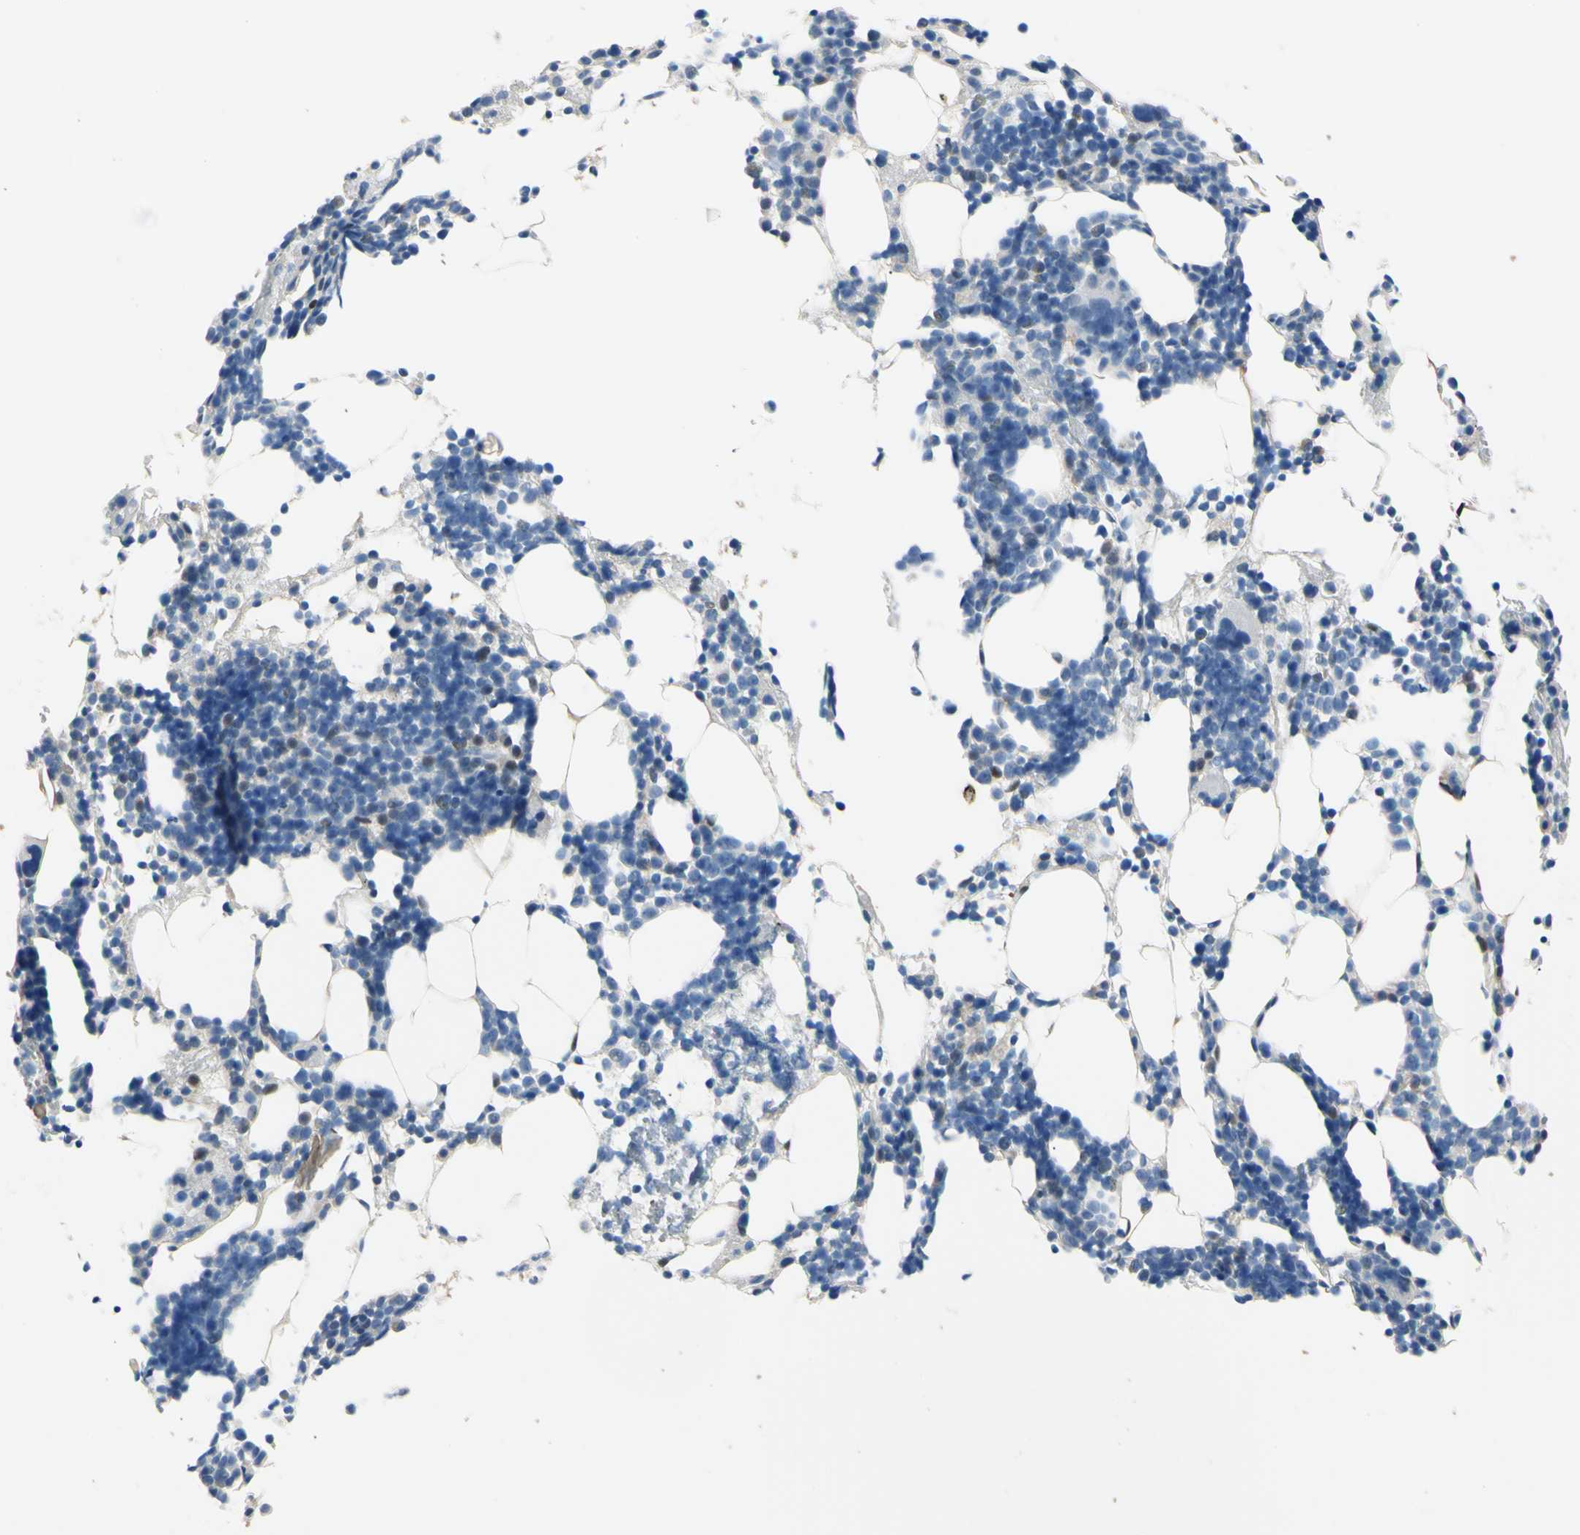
{"staining": {"intensity": "weak", "quantity": "<25%", "location": "cytoplasmic/membranous"}, "tissue": "bone marrow", "cell_type": "Hematopoietic cells", "image_type": "normal", "snomed": [{"axis": "morphology", "description": "Normal tissue, NOS"}, {"axis": "morphology", "description": "Inflammation, NOS"}, {"axis": "topography", "description": "Bone marrow"}], "caption": "Bone marrow was stained to show a protein in brown. There is no significant positivity in hematopoietic cells. The staining is performed using DAB brown chromogen with nuclei counter-stained in using hematoxylin.", "gene": "NOL3", "patient": {"sex": "male", "age": 42}}